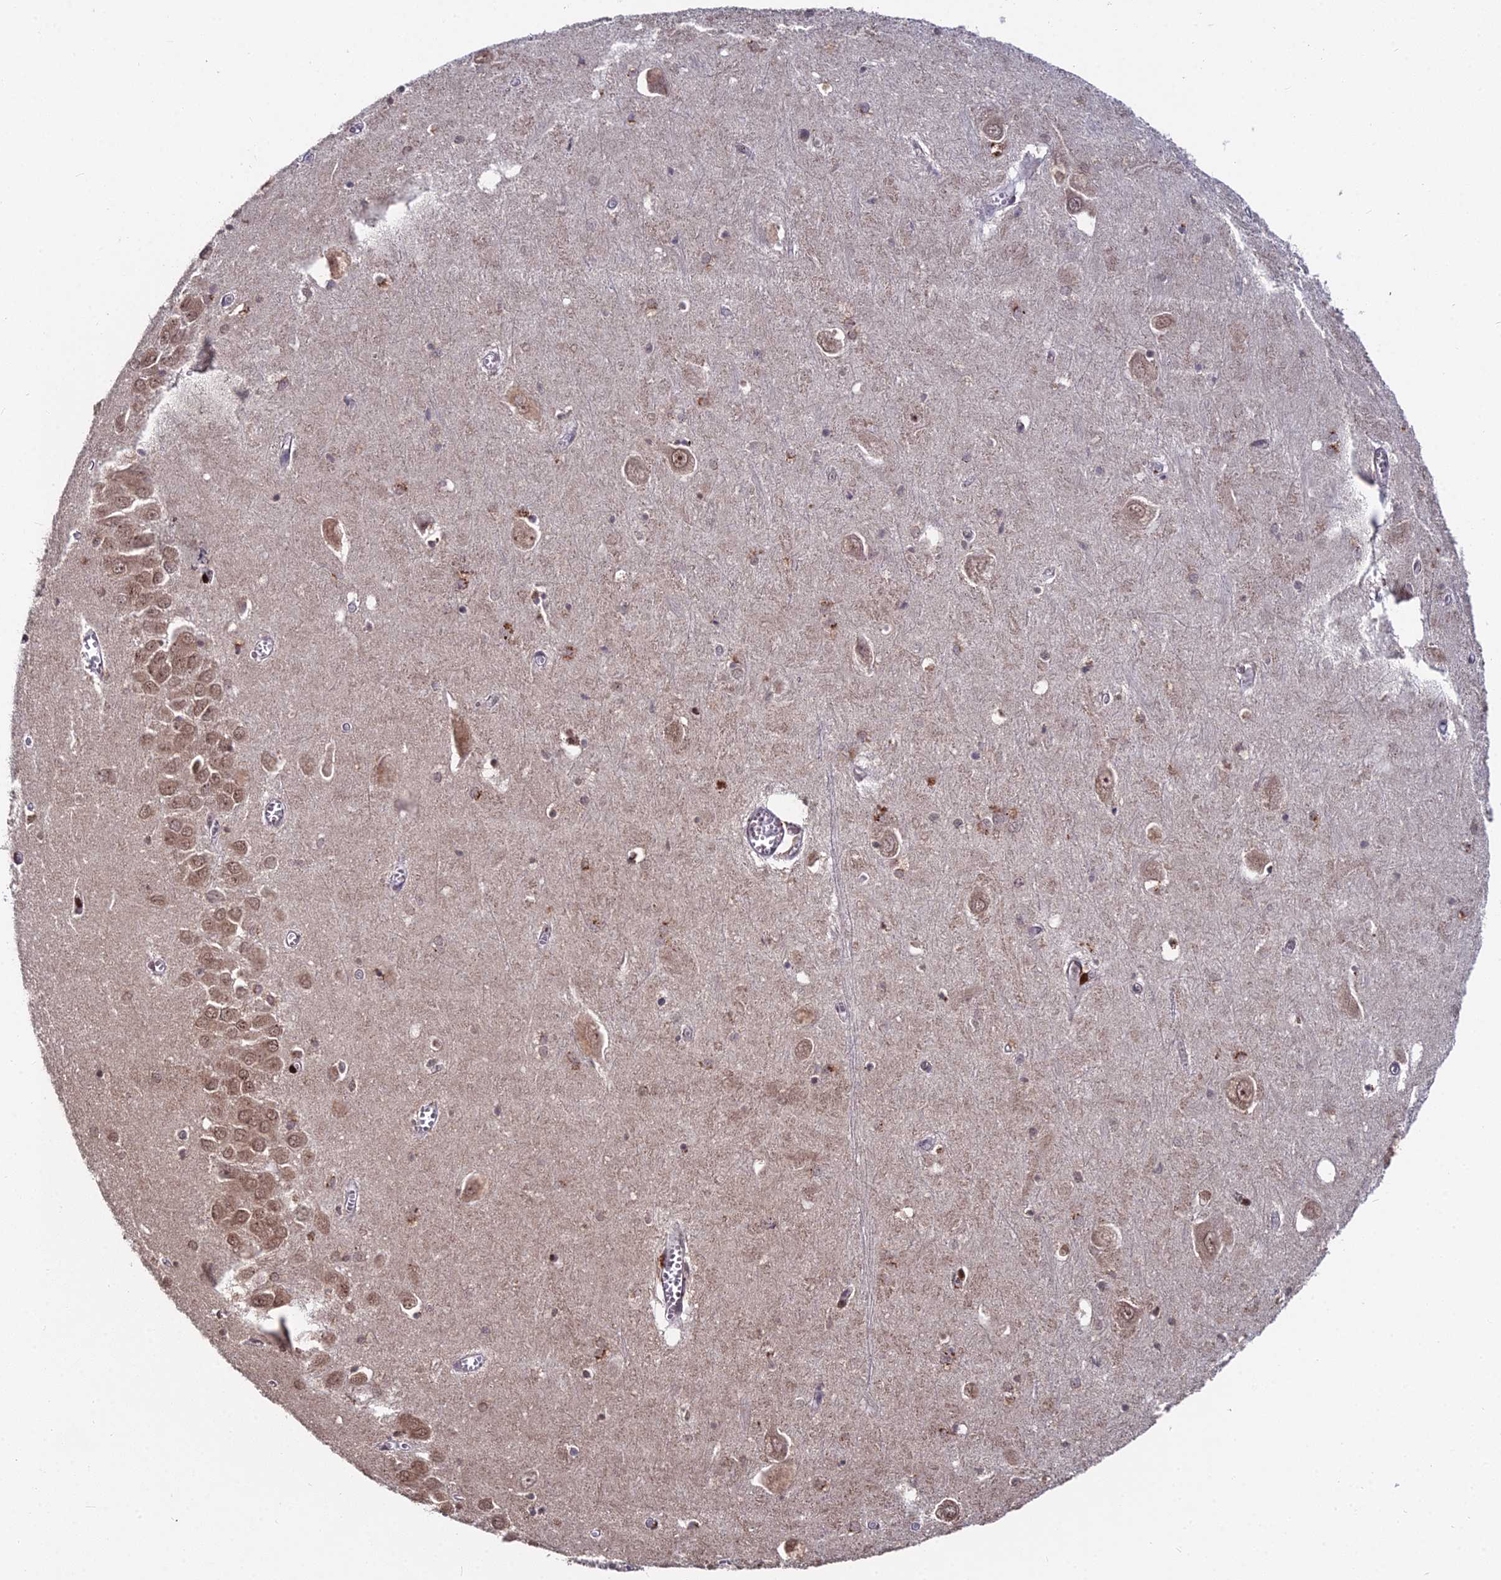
{"staining": {"intensity": "moderate", "quantity": "<25%", "location": "cytoplasmic/membranous"}, "tissue": "hippocampus", "cell_type": "Glial cells", "image_type": "normal", "snomed": [{"axis": "morphology", "description": "Normal tissue, NOS"}, {"axis": "topography", "description": "Hippocampus"}], "caption": "High-power microscopy captured an immunohistochemistry histopathology image of normal hippocampus, revealing moderate cytoplasmic/membranous staining in approximately <25% of glial cells.", "gene": "RBMS2", "patient": {"sex": "male", "age": 70}}